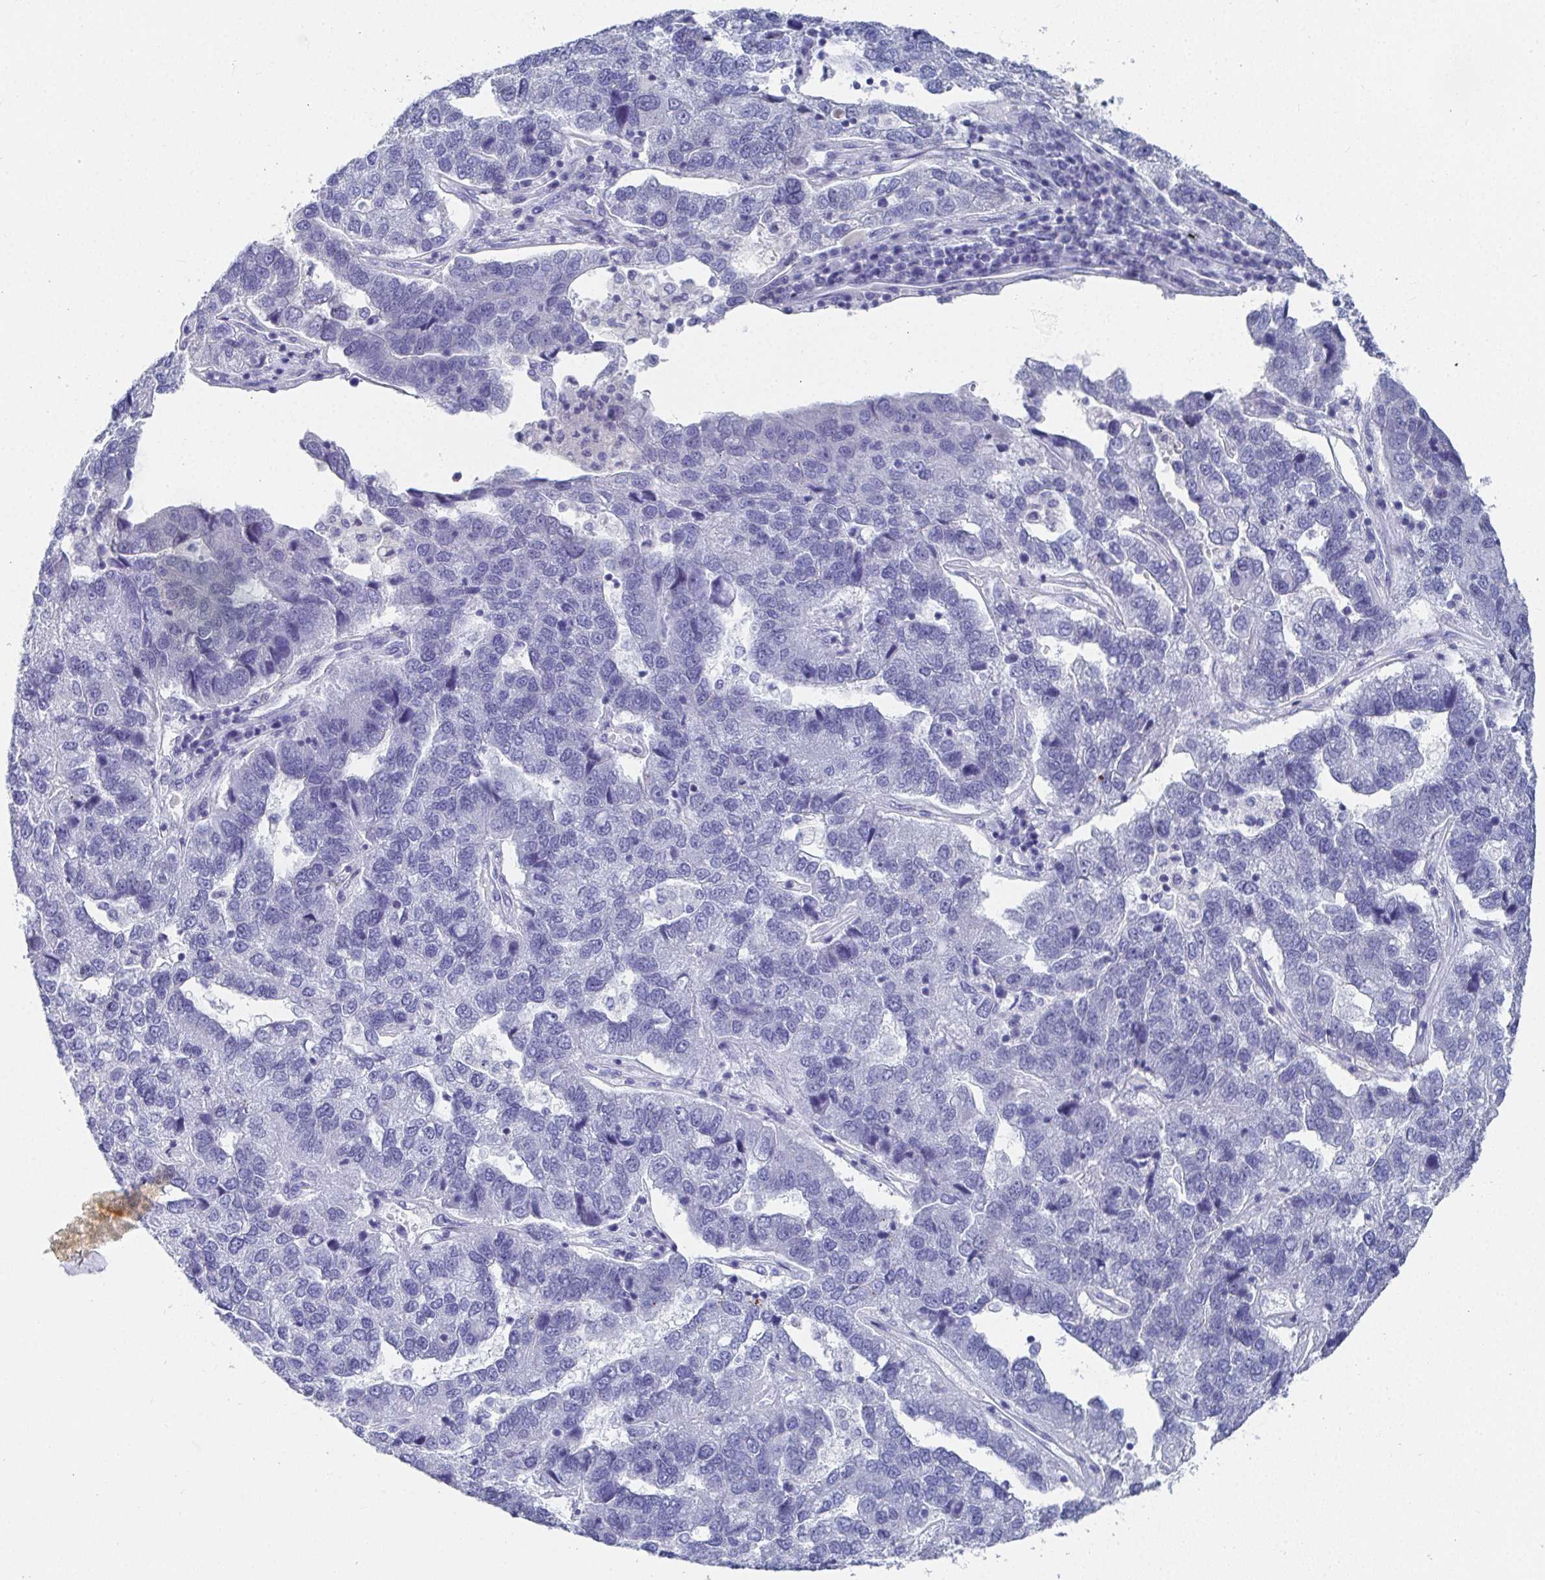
{"staining": {"intensity": "negative", "quantity": "none", "location": "none"}, "tissue": "pancreatic cancer", "cell_type": "Tumor cells", "image_type": "cancer", "snomed": [{"axis": "morphology", "description": "Adenocarcinoma, NOS"}, {"axis": "topography", "description": "Pancreas"}], "caption": "Immunohistochemical staining of adenocarcinoma (pancreatic) shows no significant staining in tumor cells.", "gene": "GRIA1", "patient": {"sex": "female", "age": 61}}